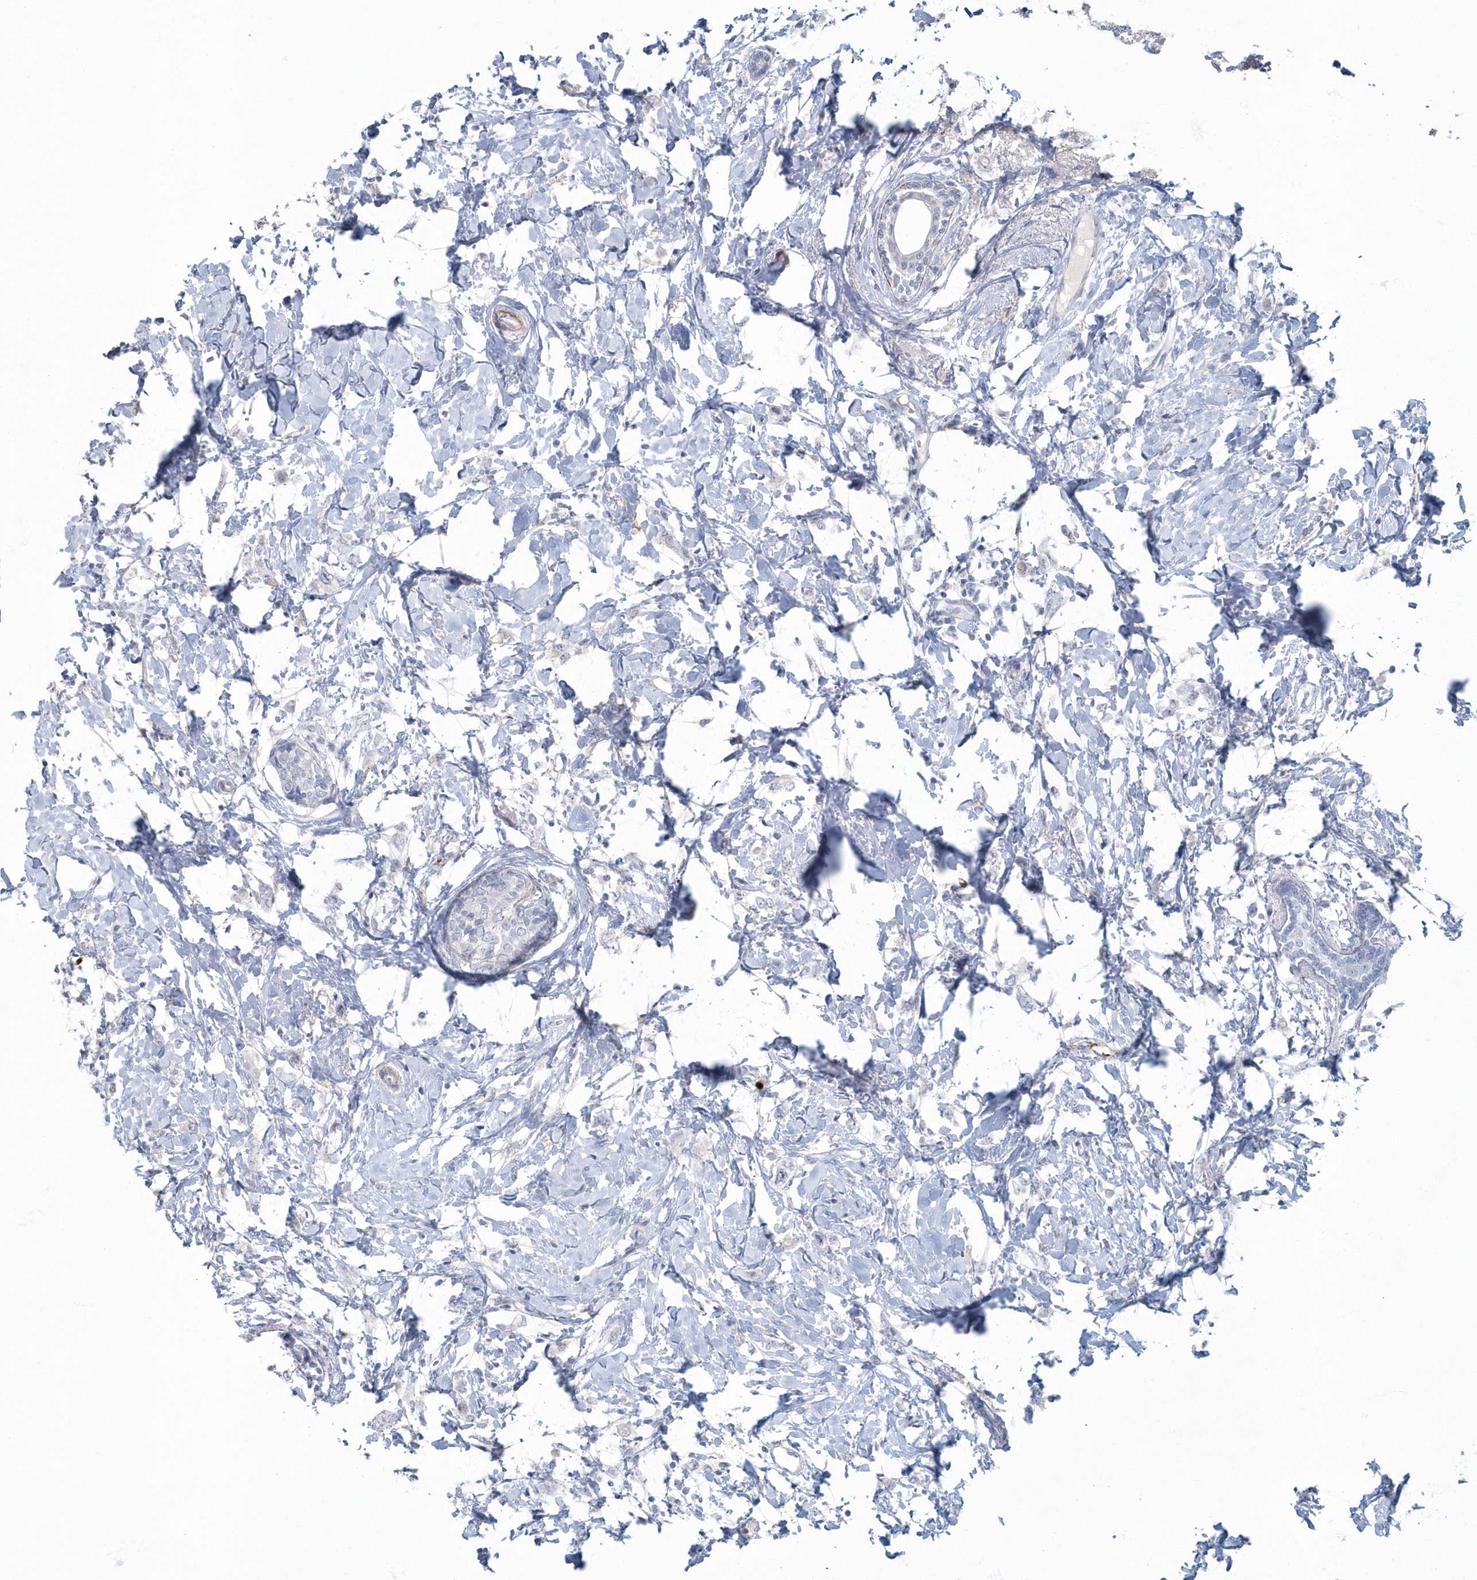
{"staining": {"intensity": "negative", "quantity": "none", "location": "none"}, "tissue": "breast cancer", "cell_type": "Tumor cells", "image_type": "cancer", "snomed": [{"axis": "morphology", "description": "Normal tissue, NOS"}, {"axis": "morphology", "description": "Lobular carcinoma"}, {"axis": "topography", "description": "Breast"}], "caption": "High magnification brightfield microscopy of lobular carcinoma (breast) stained with DAB (3,3'-diaminobenzidine) (brown) and counterstained with hematoxylin (blue): tumor cells show no significant positivity.", "gene": "MYOT", "patient": {"sex": "female", "age": 47}}